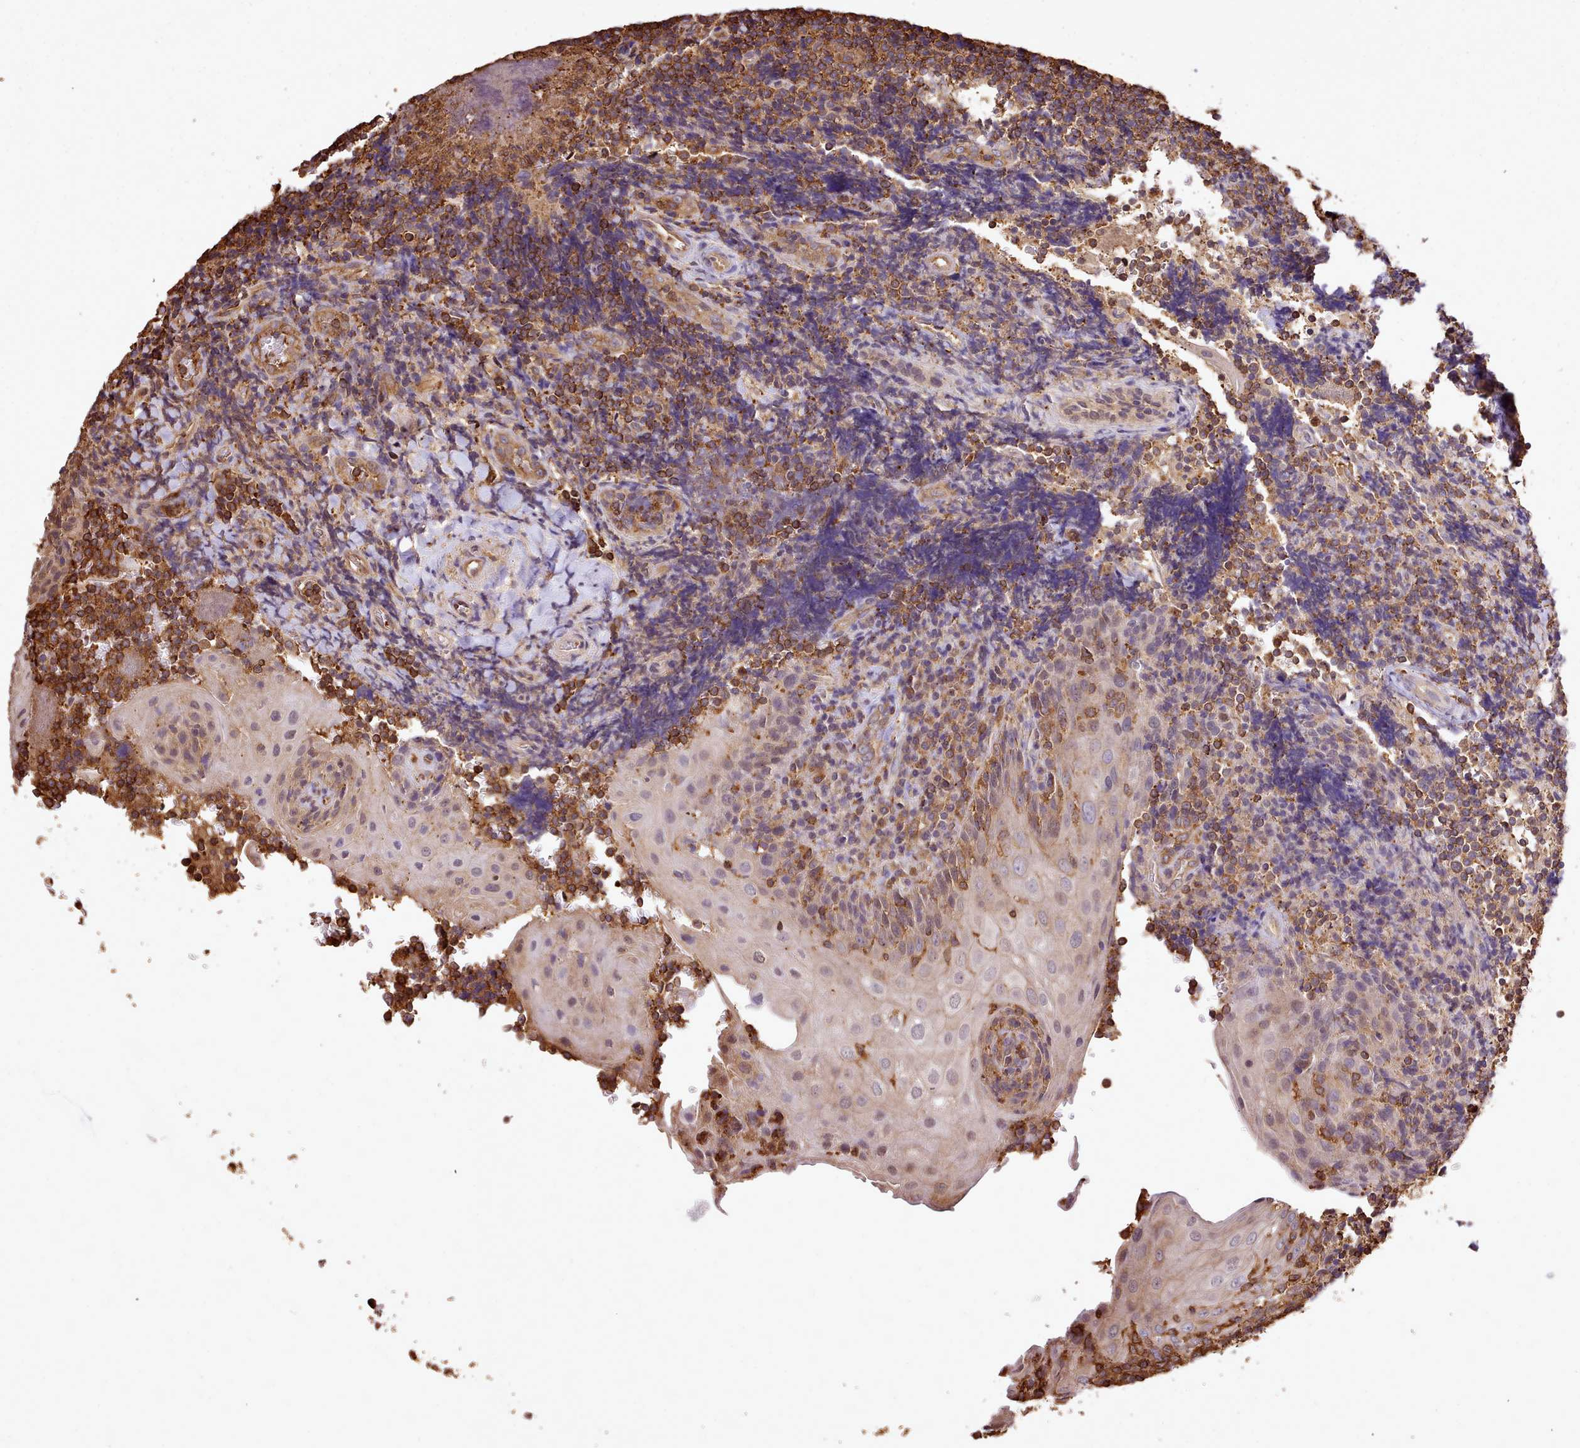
{"staining": {"intensity": "moderate", "quantity": ">75%", "location": "cytoplasmic/membranous"}, "tissue": "tonsil", "cell_type": "Germinal center cells", "image_type": "normal", "snomed": [{"axis": "morphology", "description": "Normal tissue, NOS"}, {"axis": "topography", "description": "Tonsil"}], "caption": "The photomicrograph exhibits immunohistochemical staining of benign tonsil. There is moderate cytoplasmic/membranous staining is present in about >75% of germinal center cells. (IHC, brightfield microscopy, high magnification).", "gene": "CAPZA1", "patient": {"sex": "male", "age": 37}}